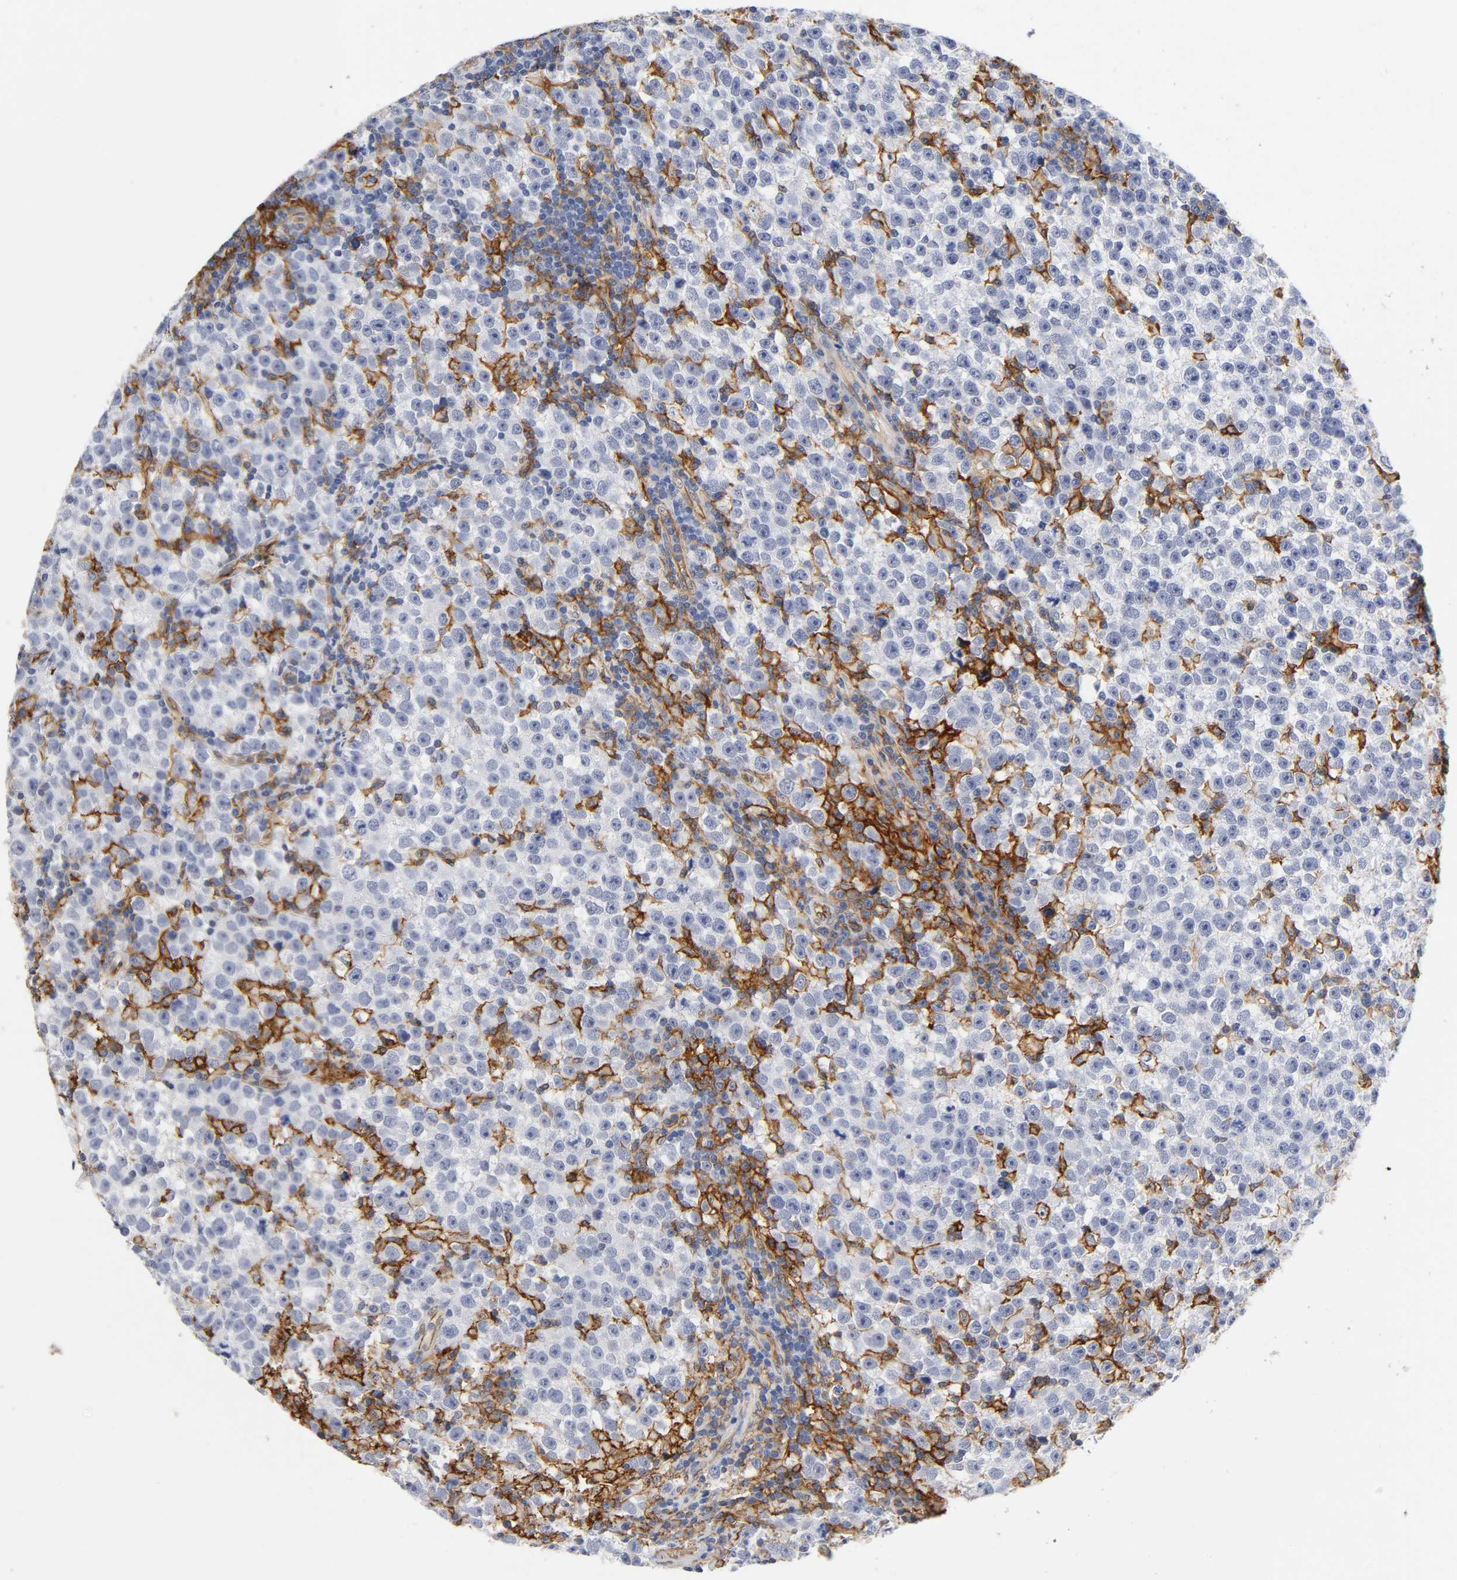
{"staining": {"intensity": "negative", "quantity": "none", "location": "none"}, "tissue": "testis cancer", "cell_type": "Tumor cells", "image_type": "cancer", "snomed": [{"axis": "morphology", "description": "Seminoma, NOS"}, {"axis": "topography", "description": "Testis"}], "caption": "High power microscopy photomicrograph of an IHC histopathology image of testis seminoma, revealing no significant positivity in tumor cells. (Stains: DAB (3,3'-diaminobenzidine) immunohistochemistry (IHC) with hematoxylin counter stain, Microscopy: brightfield microscopy at high magnification).", "gene": "ICAM1", "patient": {"sex": "male", "age": 43}}